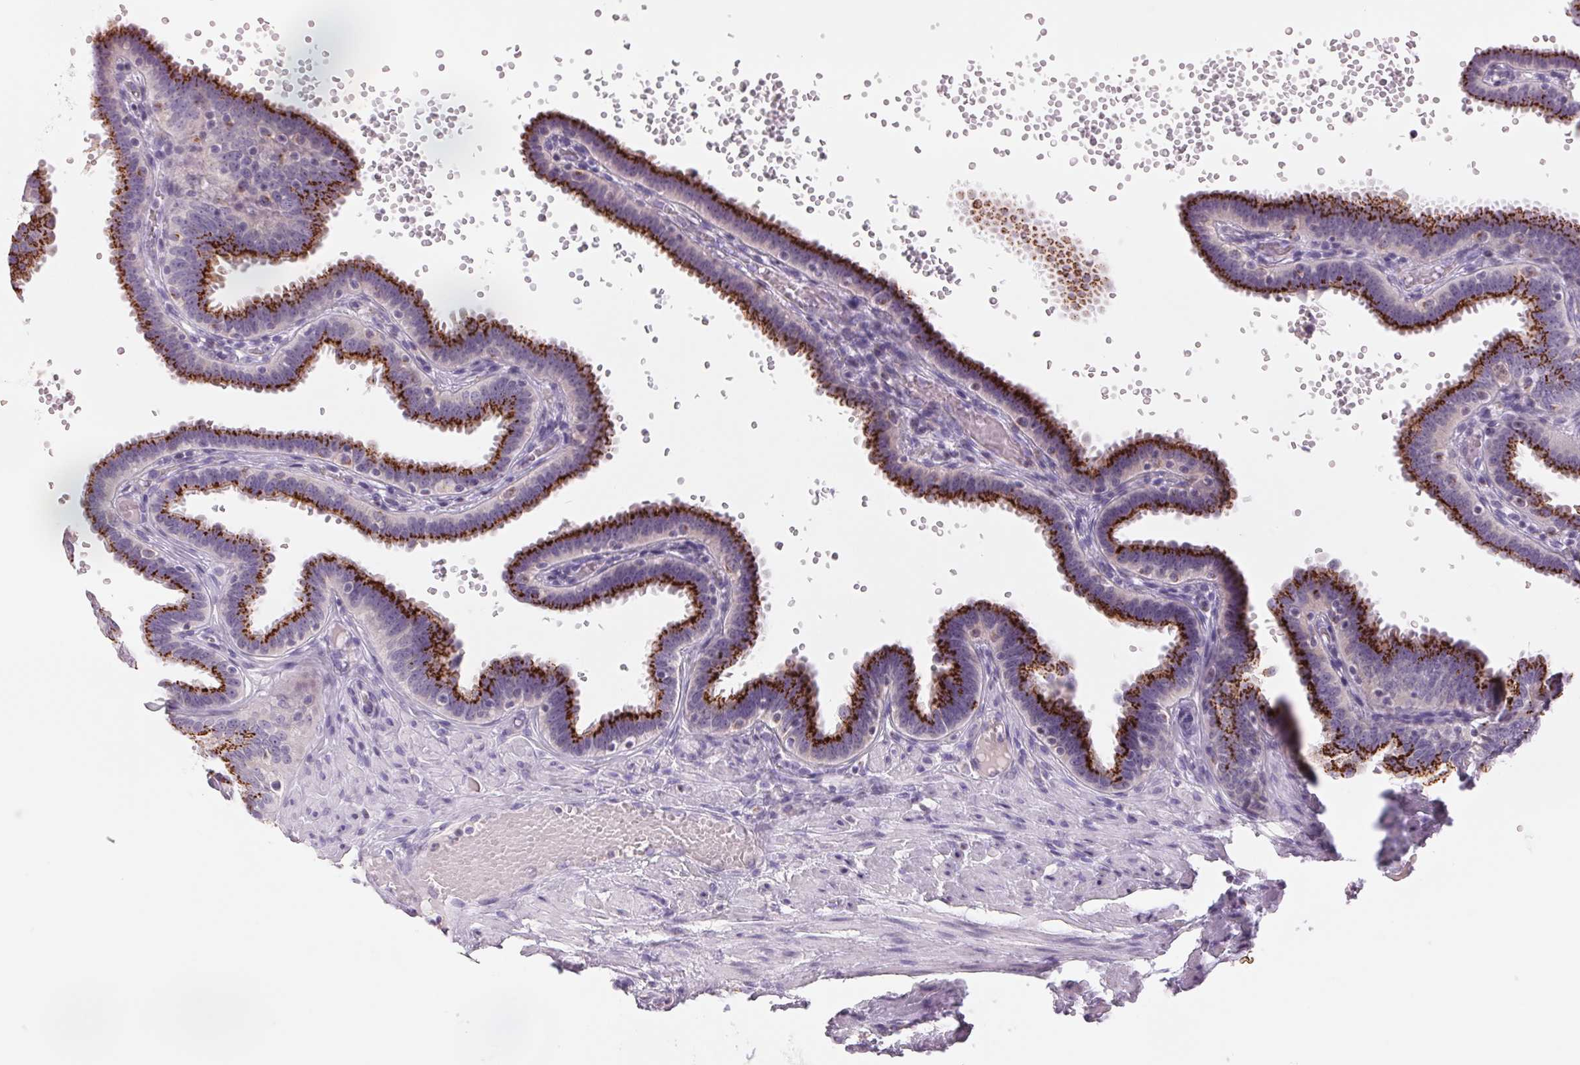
{"staining": {"intensity": "strong", "quantity": ">75%", "location": "cytoplasmic/membranous"}, "tissue": "fallopian tube", "cell_type": "Glandular cells", "image_type": "normal", "snomed": [{"axis": "morphology", "description": "Normal tissue, NOS"}, {"axis": "topography", "description": "Fallopian tube"}], "caption": "Fallopian tube stained with immunohistochemistry (IHC) reveals strong cytoplasmic/membranous staining in about >75% of glandular cells. The staining was performed using DAB to visualize the protein expression in brown, while the nuclei were stained in blue with hematoxylin (Magnification: 20x).", "gene": "GALNT7", "patient": {"sex": "female", "age": 37}}